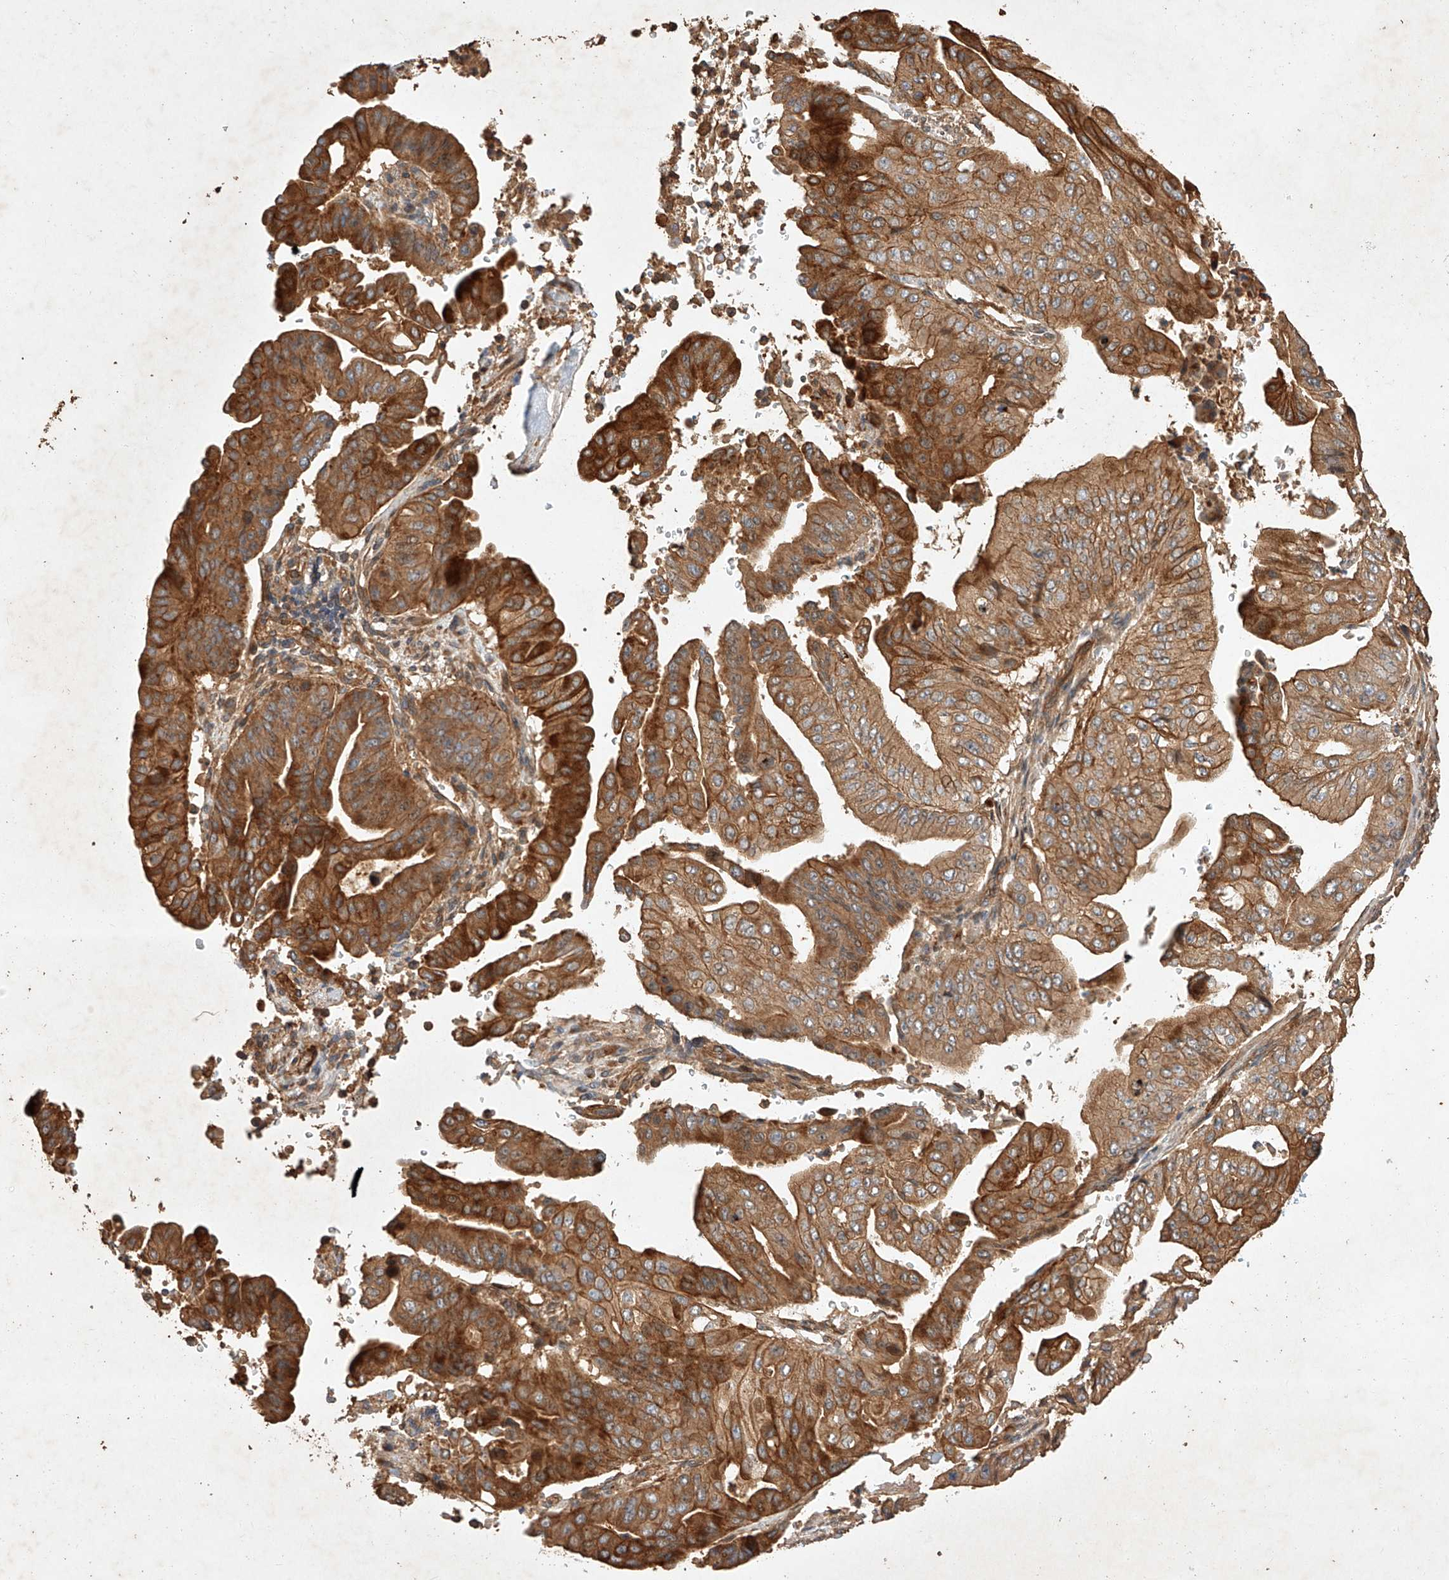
{"staining": {"intensity": "strong", "quantity": ">75%", "location": "cytoplasmic/membranous"}, "tissue": "pancreatic cancer", "cell_type": "Tumor cells", "image_type": "cancer", "snomed": [{"axis": "morphology", "description": "Adenocarcinoma, NOS"}, {"axis": "topography", "description": "Pancreas"}], "caption": "High-power microscopy captured an IHC image of pancreatic cancer, revealing strong cytoplasmic/membranous staining in about >75% of tumor cells.", "gene": "GHDC", "patient": {"sex": "female", "age": 77}}